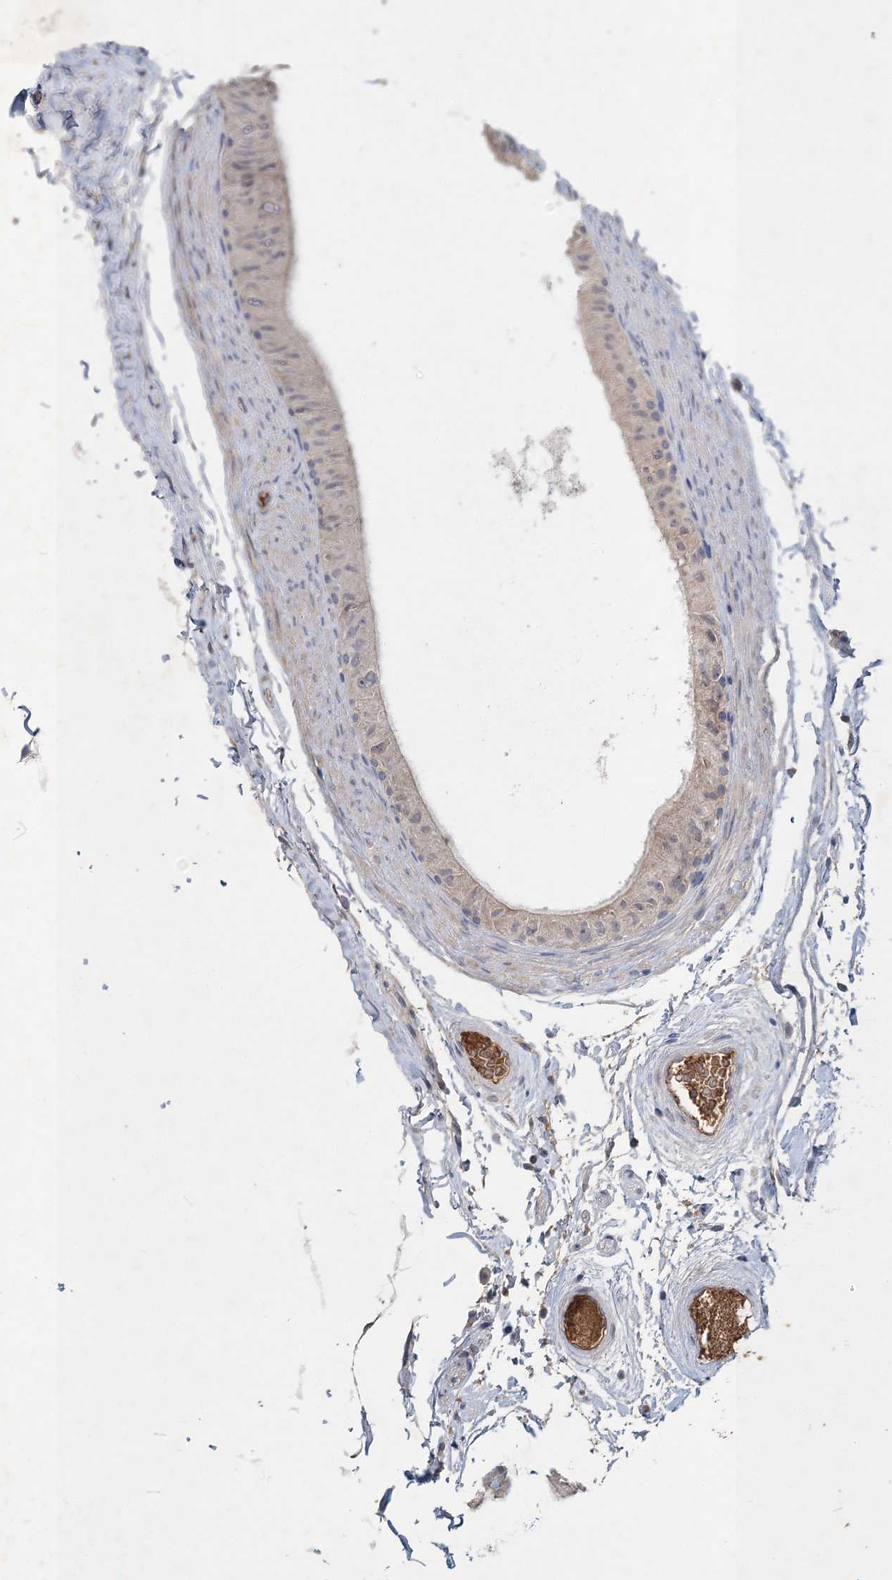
{"staining": {"intensity": "negative", "quantity": "none", "location": "none"}, "tissue": "epididymis", "cell_type": "Glandular cells", "image_type": "normal", "snomed": [{"axis": "morphology", "description": "Normal tissue, NOS"}, {"axis": "topography", "description": "Epididymis"}], "caption": "Photomicrograph shows no protein positivity in glandular cells of normal epididymis. (DAB immunohistochemistry (IHC) visualized using brightfield microscopy, high magnification).", "gene": "RNF25", "patient": {"sex": "male", "age": 49}}